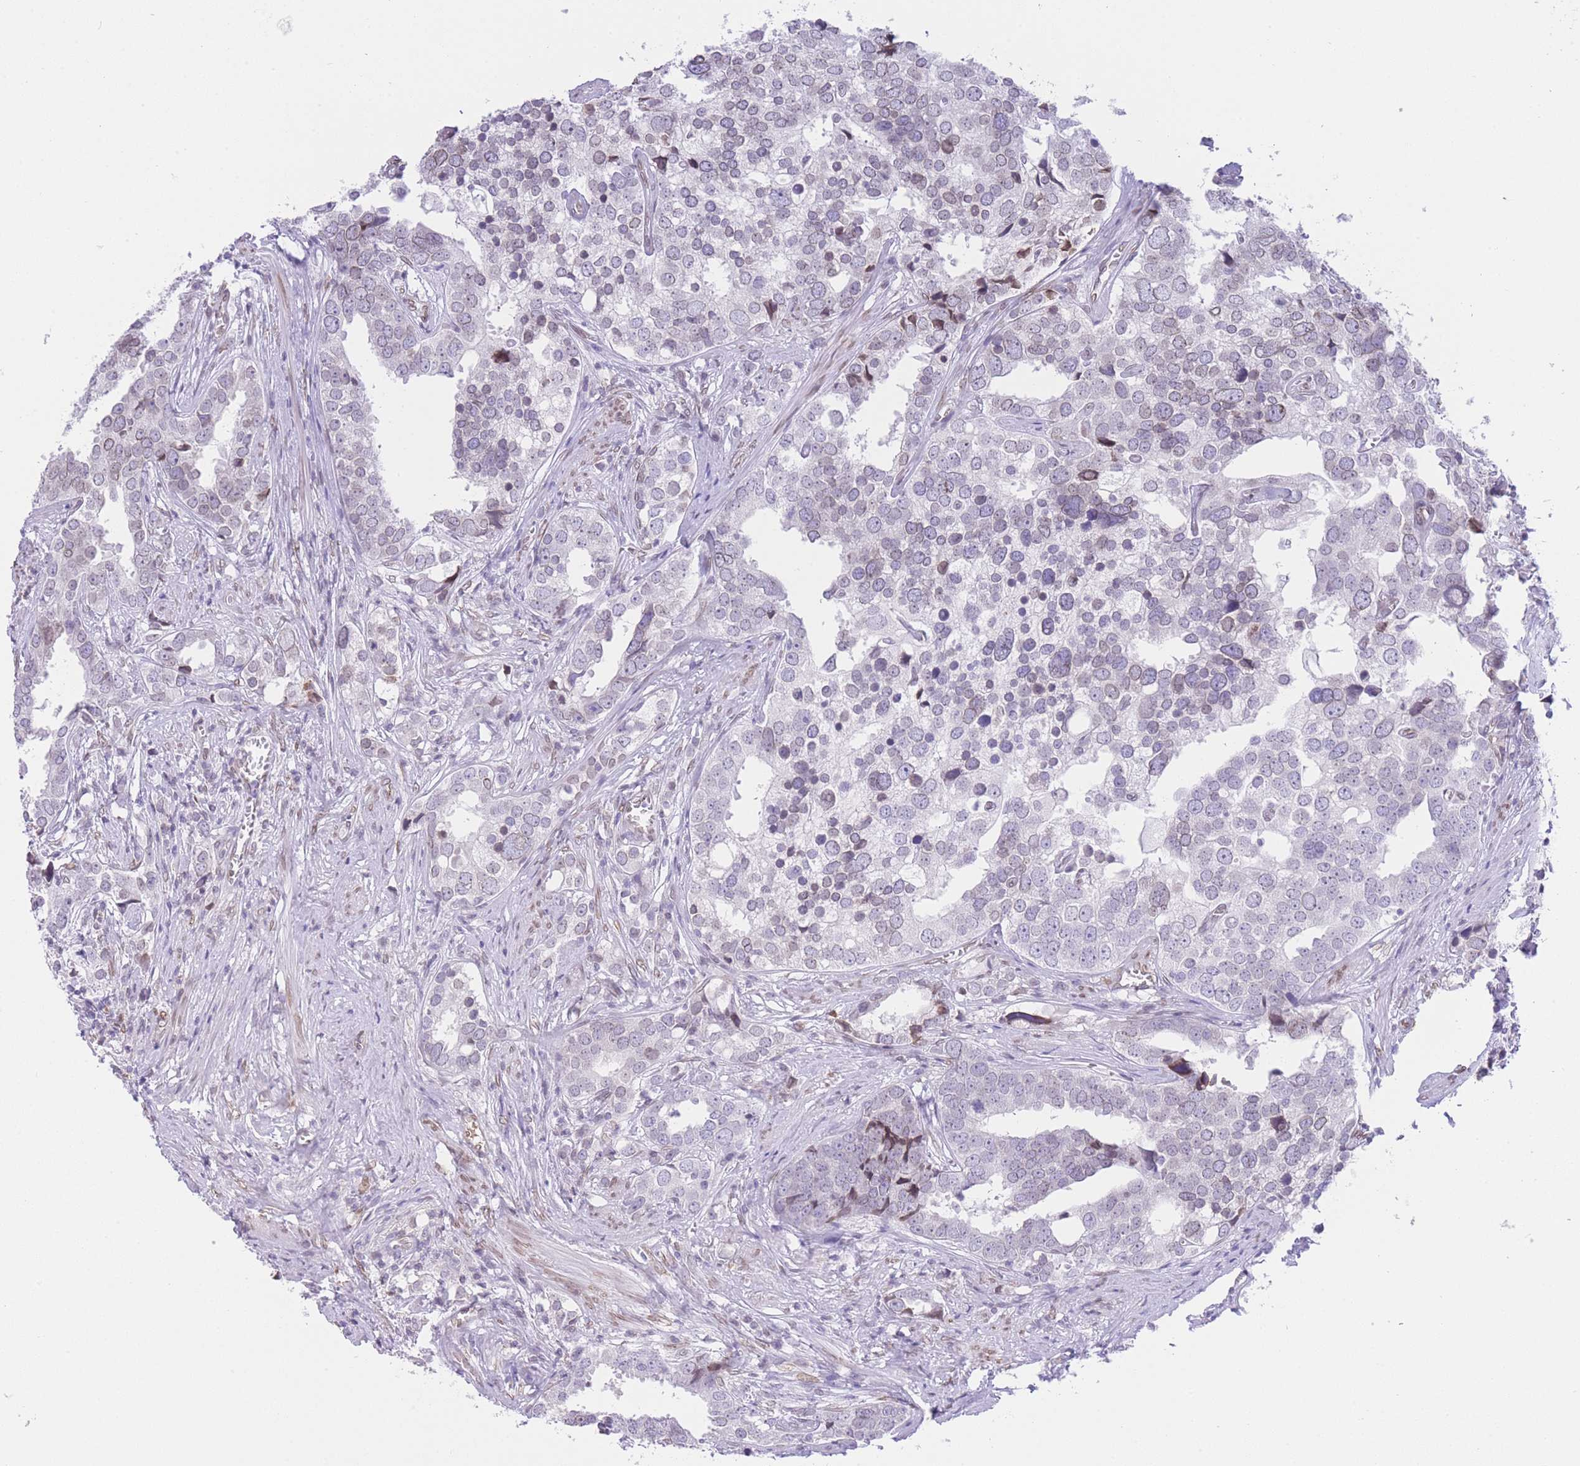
{"staining": {"intensity": "weak", "quantity": "<25%", "location": "nuclear"}, "tissue": "prostate cancer", "cell_type": "Tumor cells", "image_type": "cancer", "snomed": [{"axis": "morphology", "description": "Adenocarcinoma, High grade"}, {"axis": "topography", "description": "Prostate"}], "caption": "Prostate cancer was stained to show a protein in brown. There is no significant expression in tumor cells.", "gene": "OR10AD1", "patient": {"sex": "male", "age": 71}}